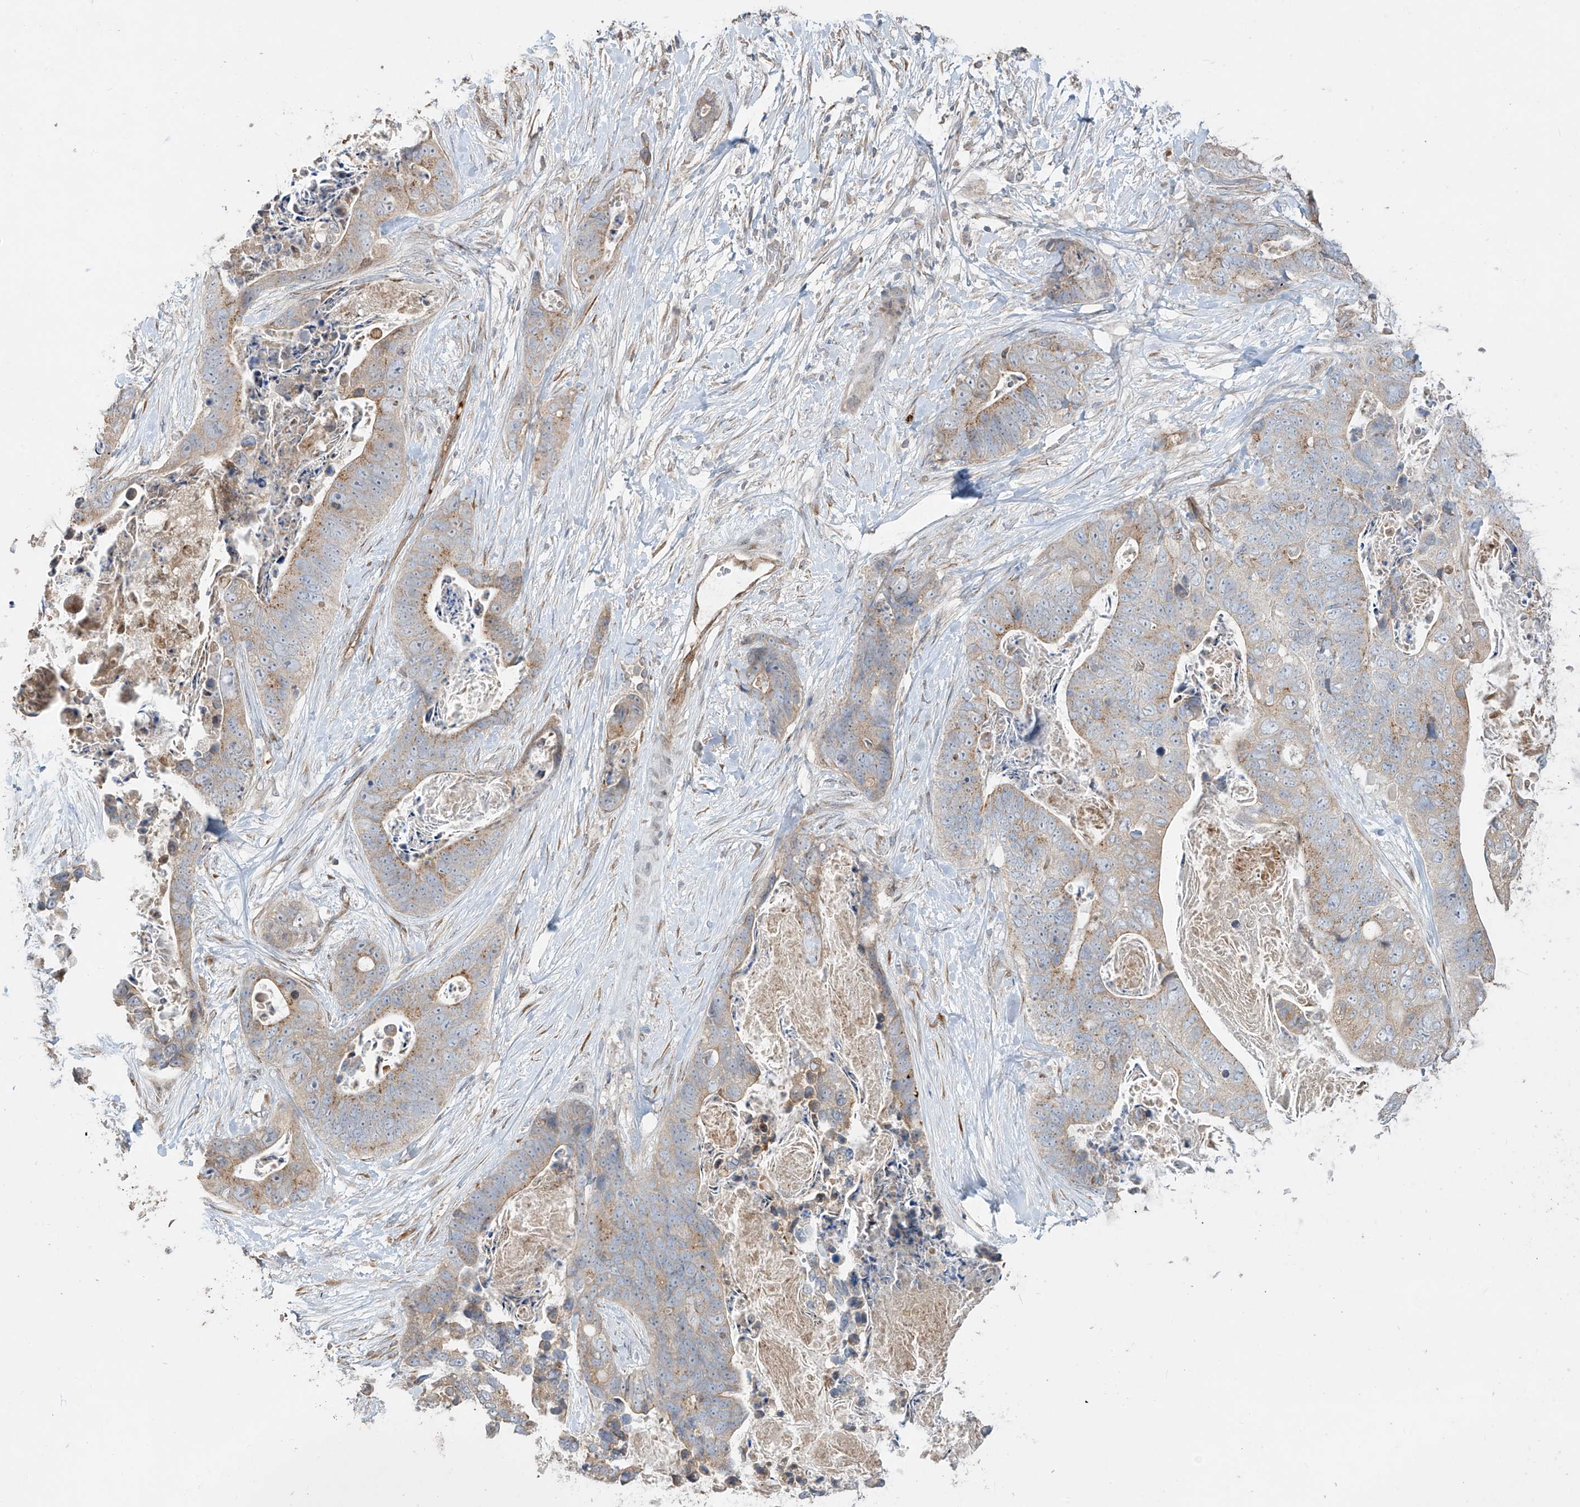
{"staining": {"intensity": "weak", "quantity": ">75%", "location": "cytoplasmic/membranous"}, "tissue": "stomach cancer", "cell_type": "Tumor cells", "image_type": "cancer", "snomed": [{"axis": "morphology", "description": "Adenocarcinoma, NOS"}, {"axis": "topography", "description": "Stomach"}], "caption": "Stomach adenocarcinoma stained with a brown dye displays weak cytoplasmic/membranous positive positivity in about >75% of tumor cells.", "gene": "ABTB1", "patient": {"sex": "female", "age": 89}}